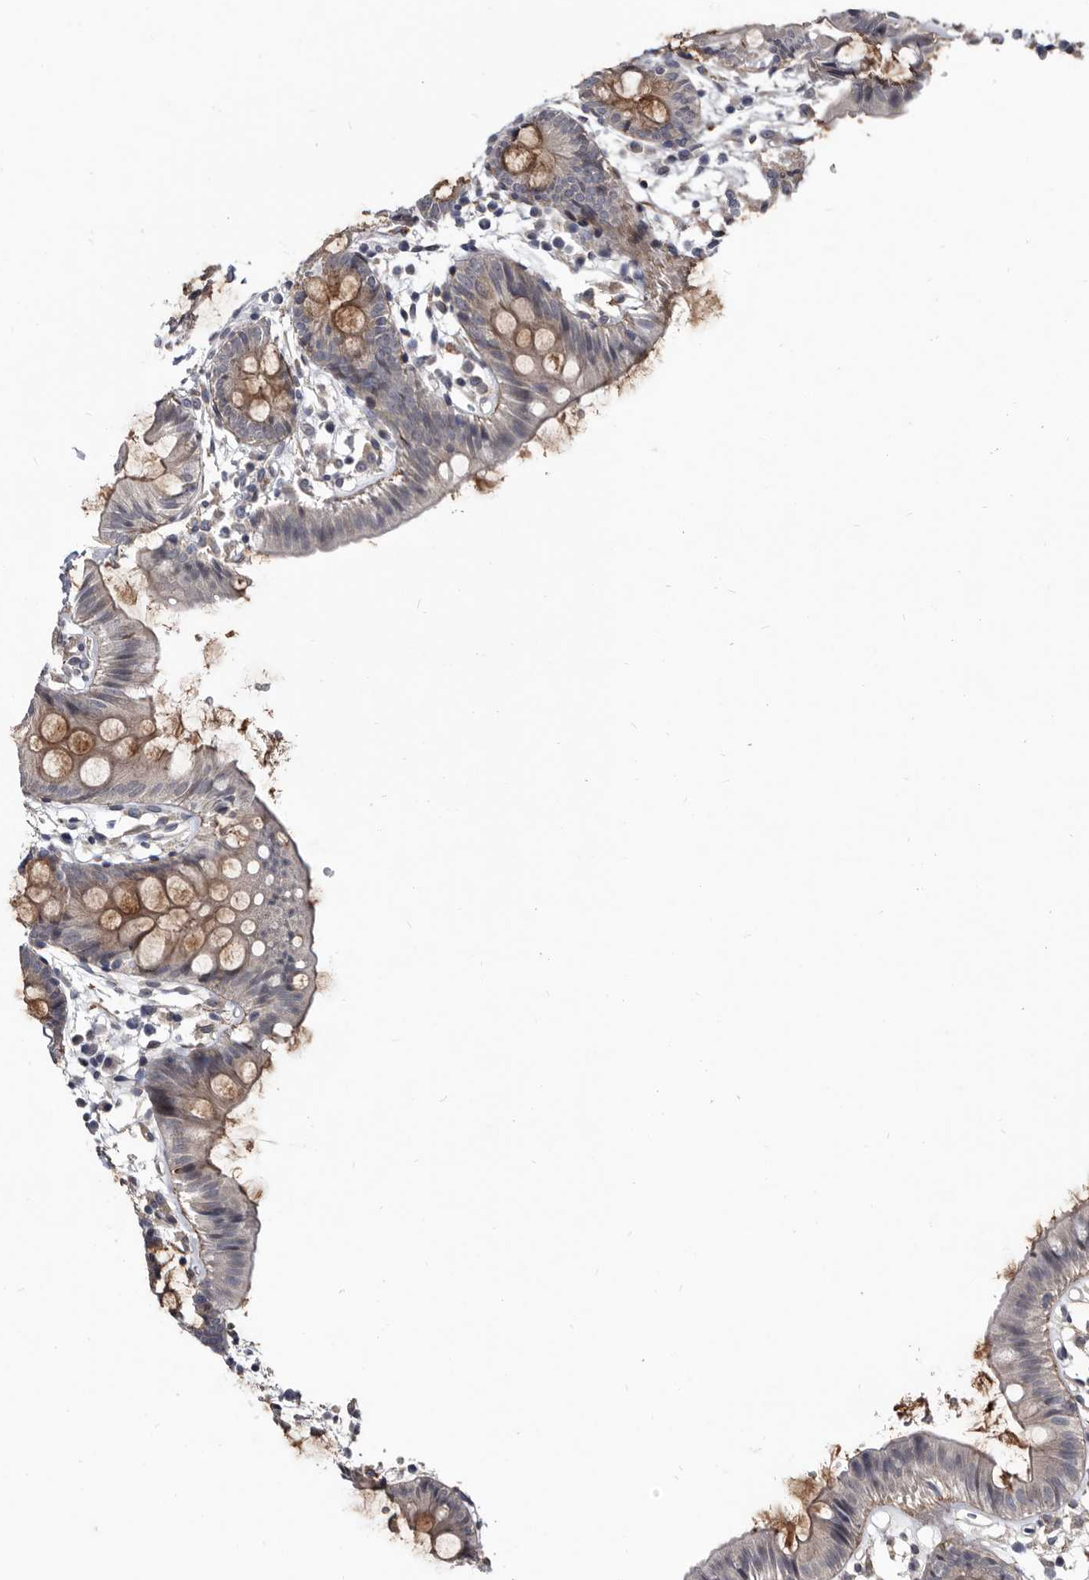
{"staining": {"intensity": "negative", "quantity": "none", "location": "none"}, "tissue": "colon", "cell_type": "Endothelial cells", "image_type": "normal", "snomed": [{"axis": "morphology", "description": "Normal tissue, NOS"}, {"axis": "topography", "description": "Colon"}], "caption": "High magnification brightfield microscopy of normal colon stained with DAB (brown) and counterstained with hematoxylin (blue): endothelial cells show no significant expression.", "gene": "PROM1", "patient": {"sex": "male", "age": 56}}